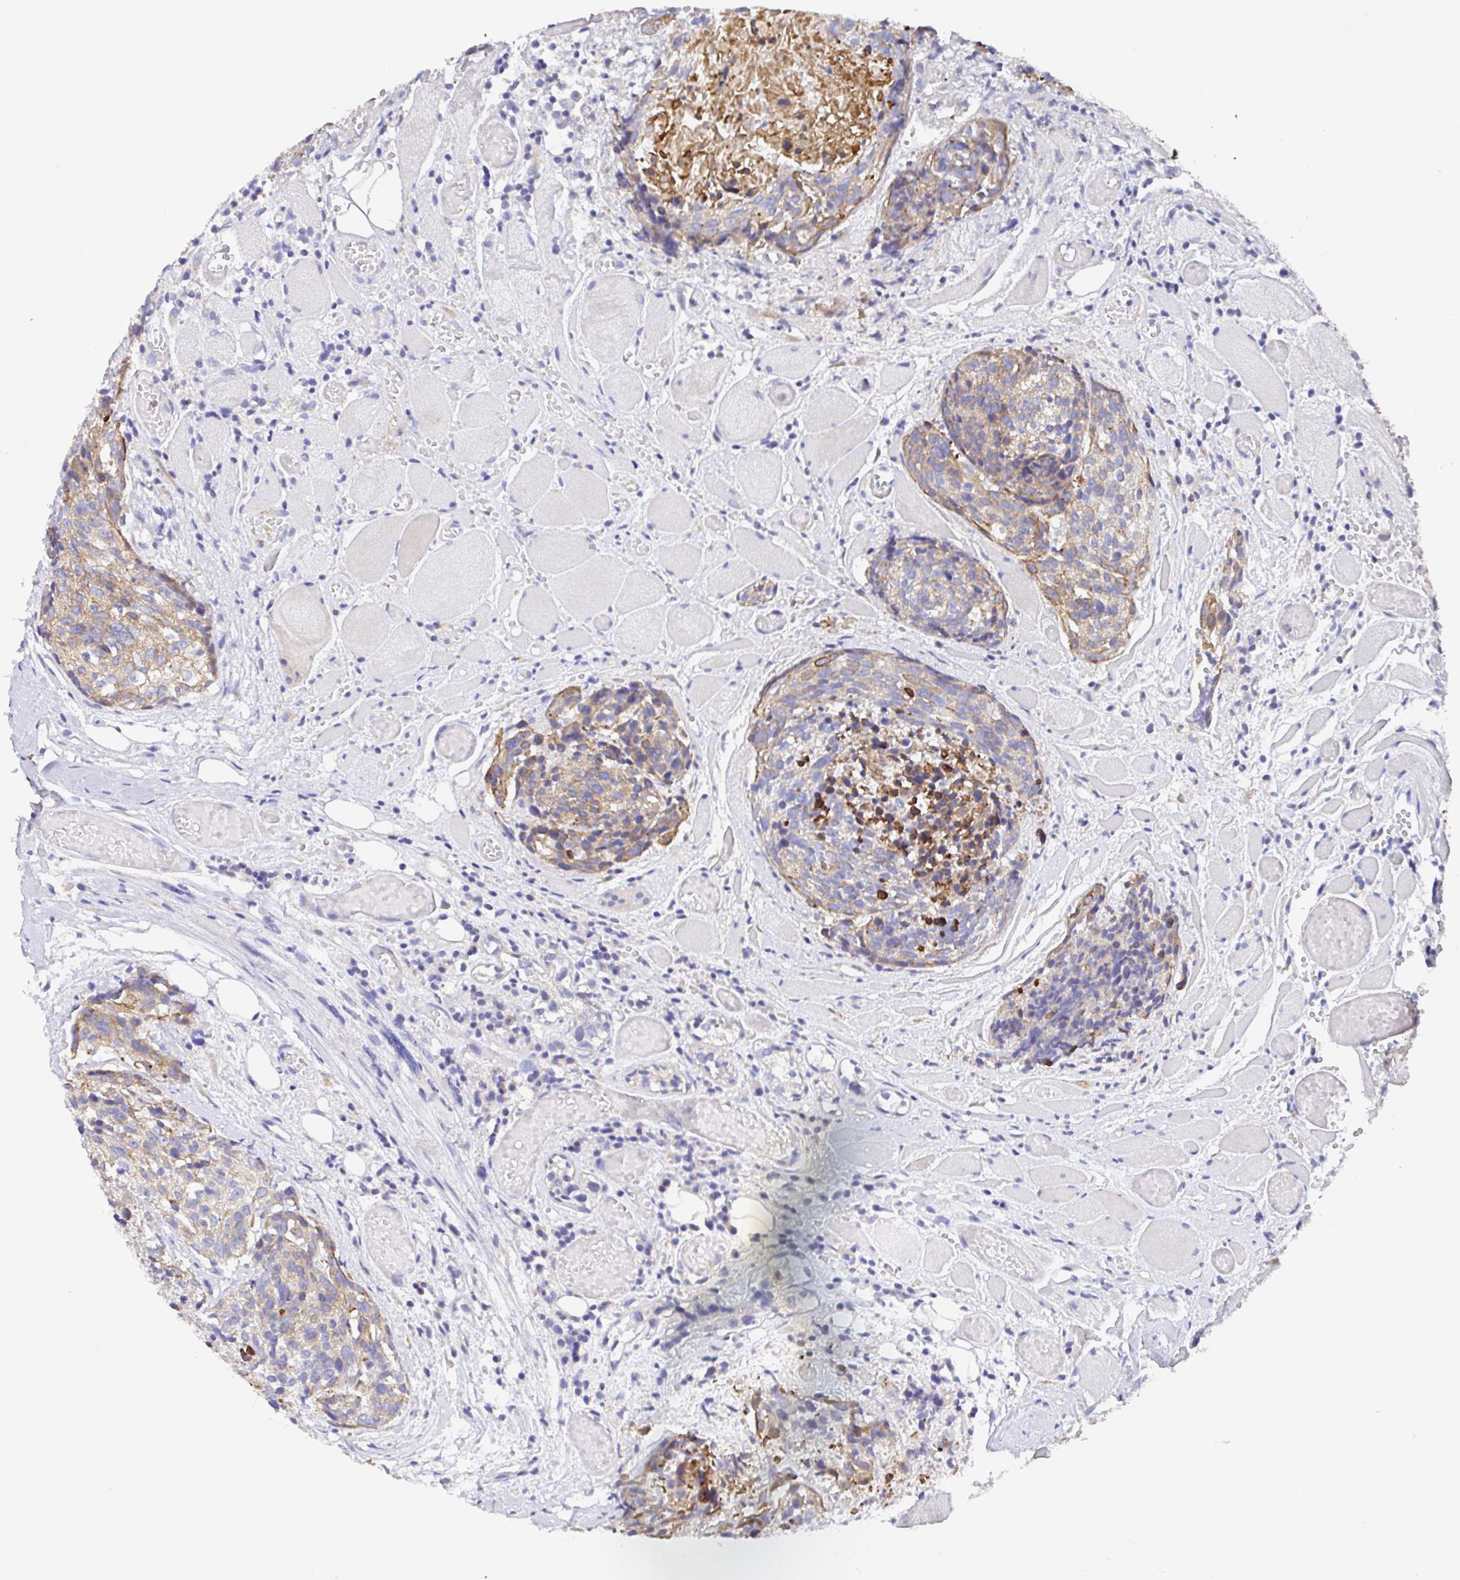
{"staining": {"intensity": "moderate", "quantity": "25%-75%", "location": "cytoplasmic/membranous"}, "tissue": "head and neck cancer", "cell_type": "Tumor cells", "image_type": "cancer", "snomed": [{"axis": "morphology", "description": "Squamous cell carcinoma, NOS"}, {"axis": "topography", "description": "Oral tissue"}, {"axis": "topography", "description": "Head-Neck"}], "caption": "The histopathology image displays a brown stain indicating the presence of a protein in the cytoplasmic/membranous of tumor cells in squamous cell carcinoma (head and neck).", "gene": "GOLGA1", "patient": {"sex": "male", "age": 64}}